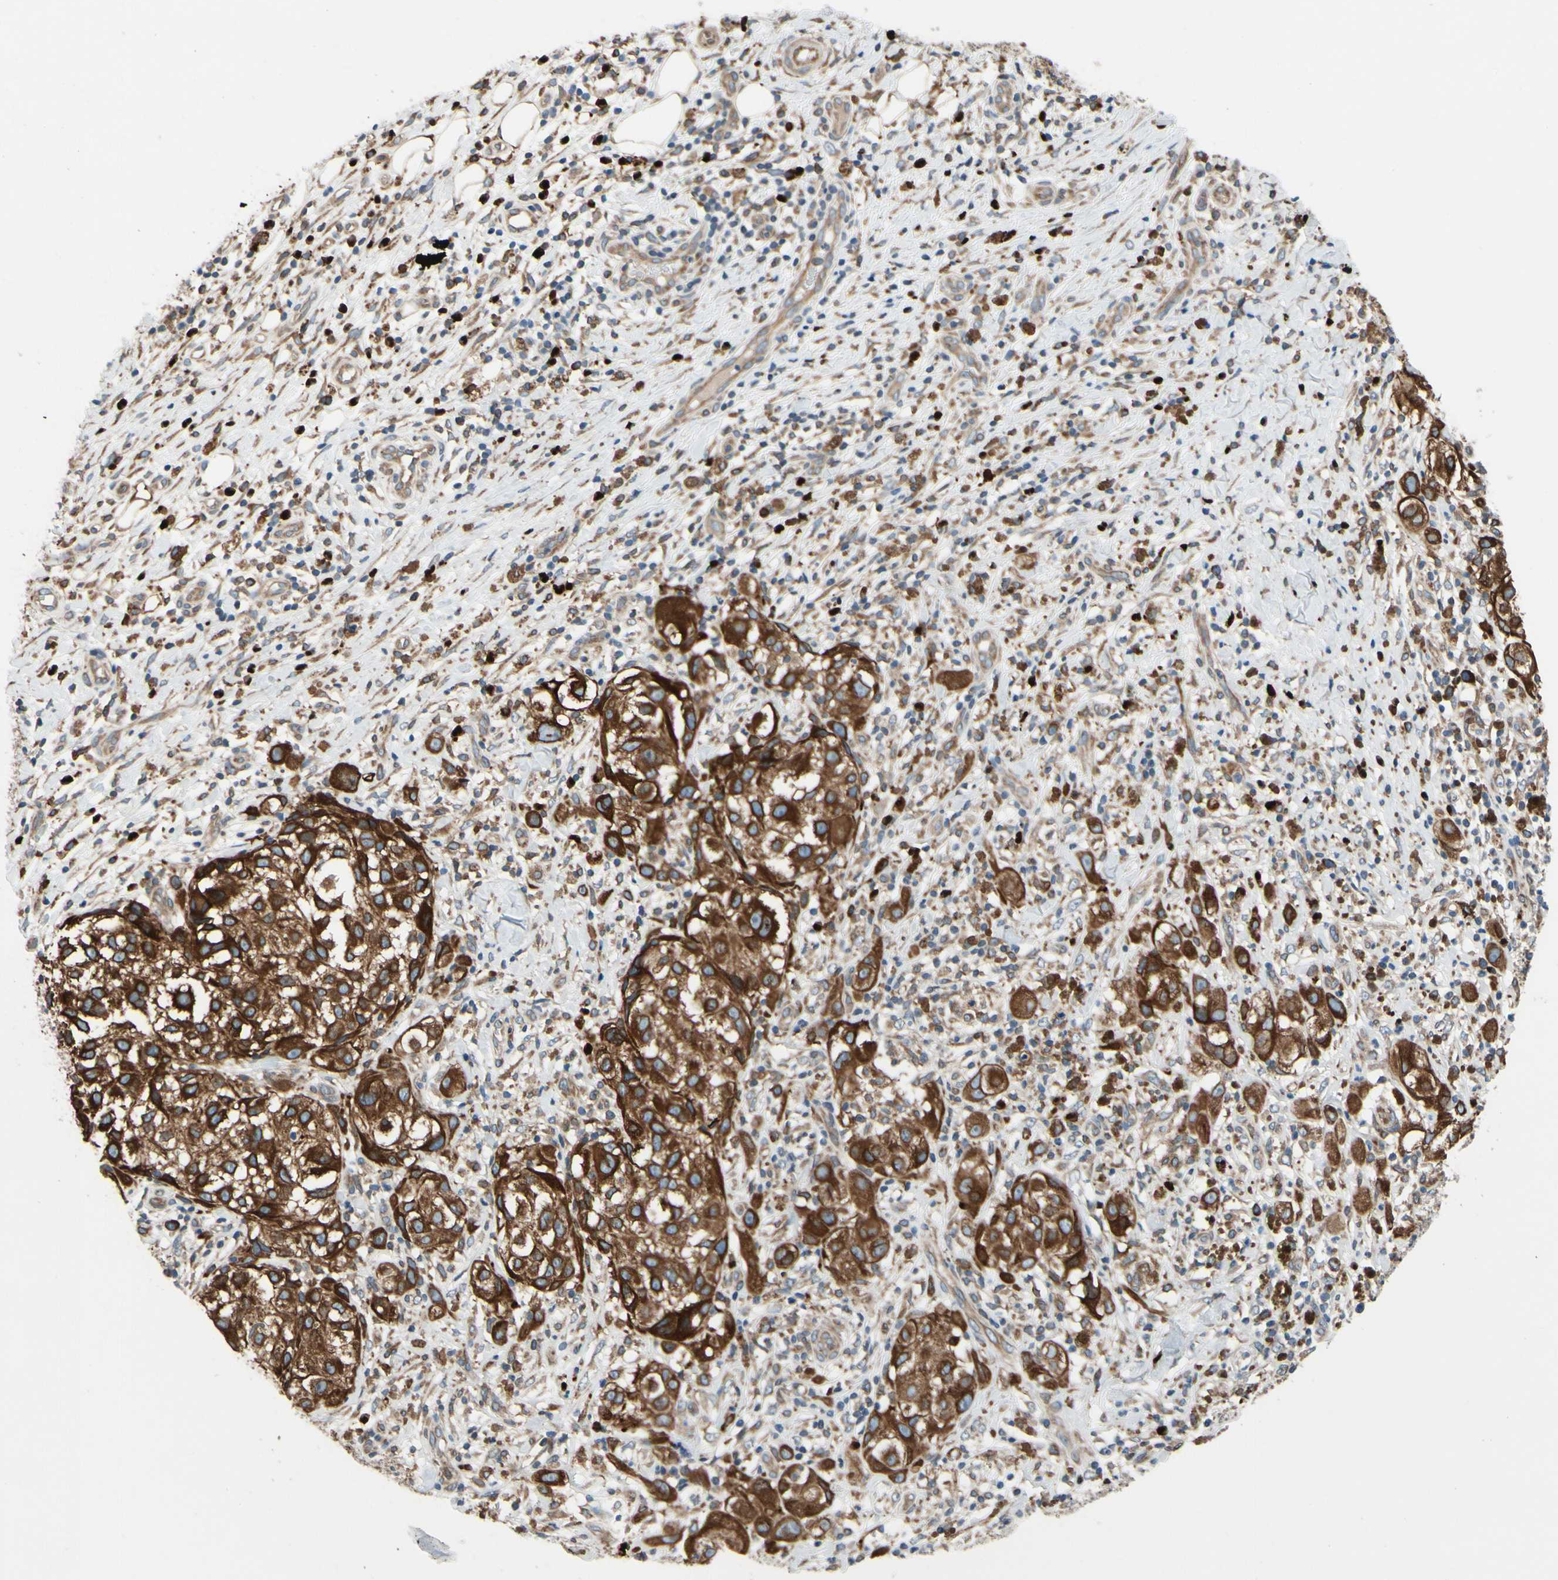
{"staining": {"intensity": "strong", "quantity": ">75%", "location": "cytoplasmic/membranous"}, "tissue": "melanoma", "cell_type": "Tumor cells", "image_type": "cancer", "snomed": [{"axis": "morphology", "description": "Necrosis, NOS"}, {"axis": "morphology", "description": "Malignant melanoma, NOS"}, {"axis": "topography", "description": "Skin"}], "caption": "A brown stain labels strong cytoplasmic/membranous expression of a protein in human malignant melanoma tumor cells. (Stains: DAB in brown, nuclei in blue, Microscopy: brightfield microscopy at high magnification).", "gene": "CLCC1", "patient": {"sex": "female", "age": 87}}